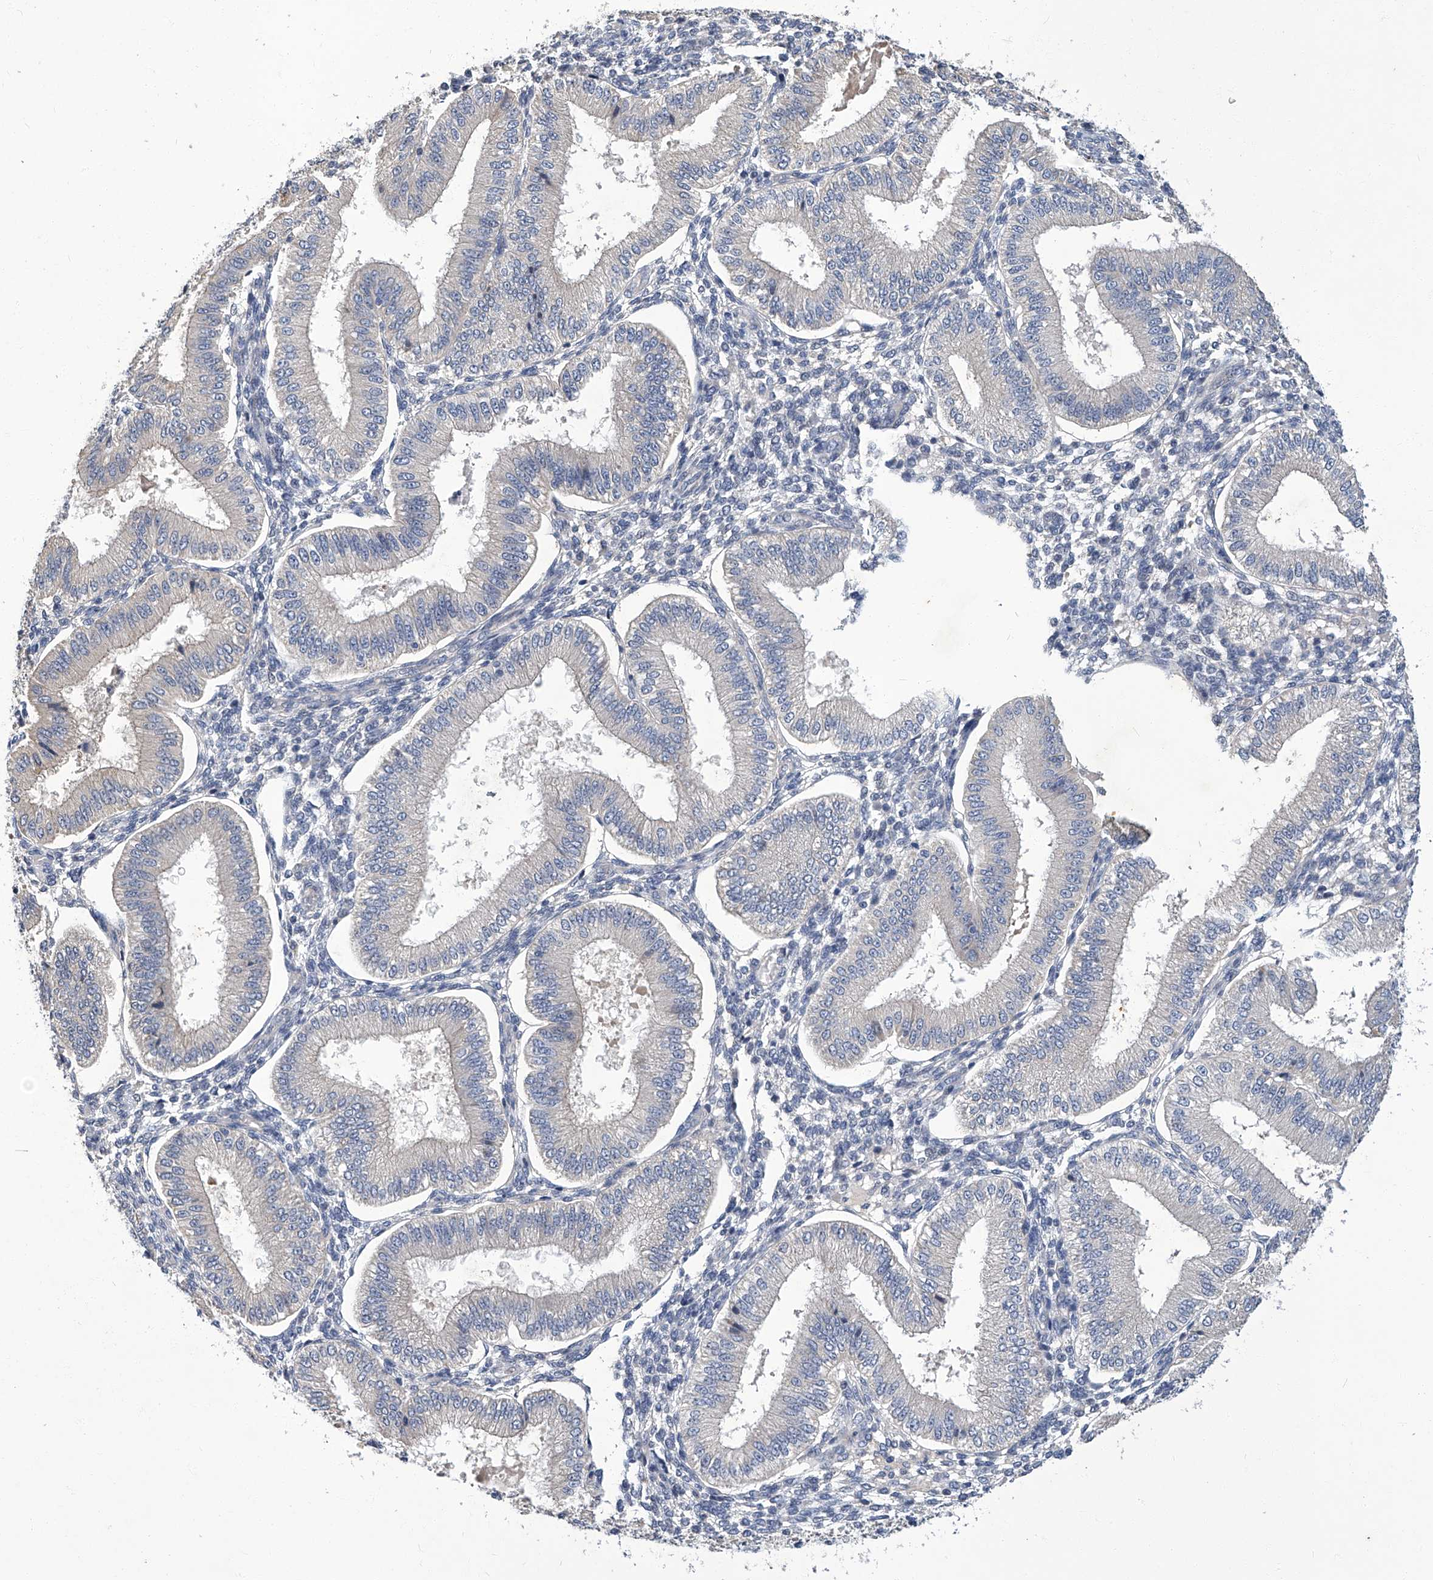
{"staining": {"intensity": "negative", "quantity": "none", "location": "none"}, "tissue": "endometrium", "cell_type": "Cells in endometrial stroma", "image_type": "normal", "snomed": [{"axis": "morphology", "description": "Normal tissue, NOS"}, {"axis": "topography", "description": "Endometrium"}], "caption": "A photomicrograph of endometrium stained for a protein reveals no brown staining in cells in endometrial stroma. (Brightfield microscopy of DAB (3,3'-diaminobenzidine) IHC at high magnification).", "gene": "TGFBR1", "patient": {"sex": "female", "age": 39}}